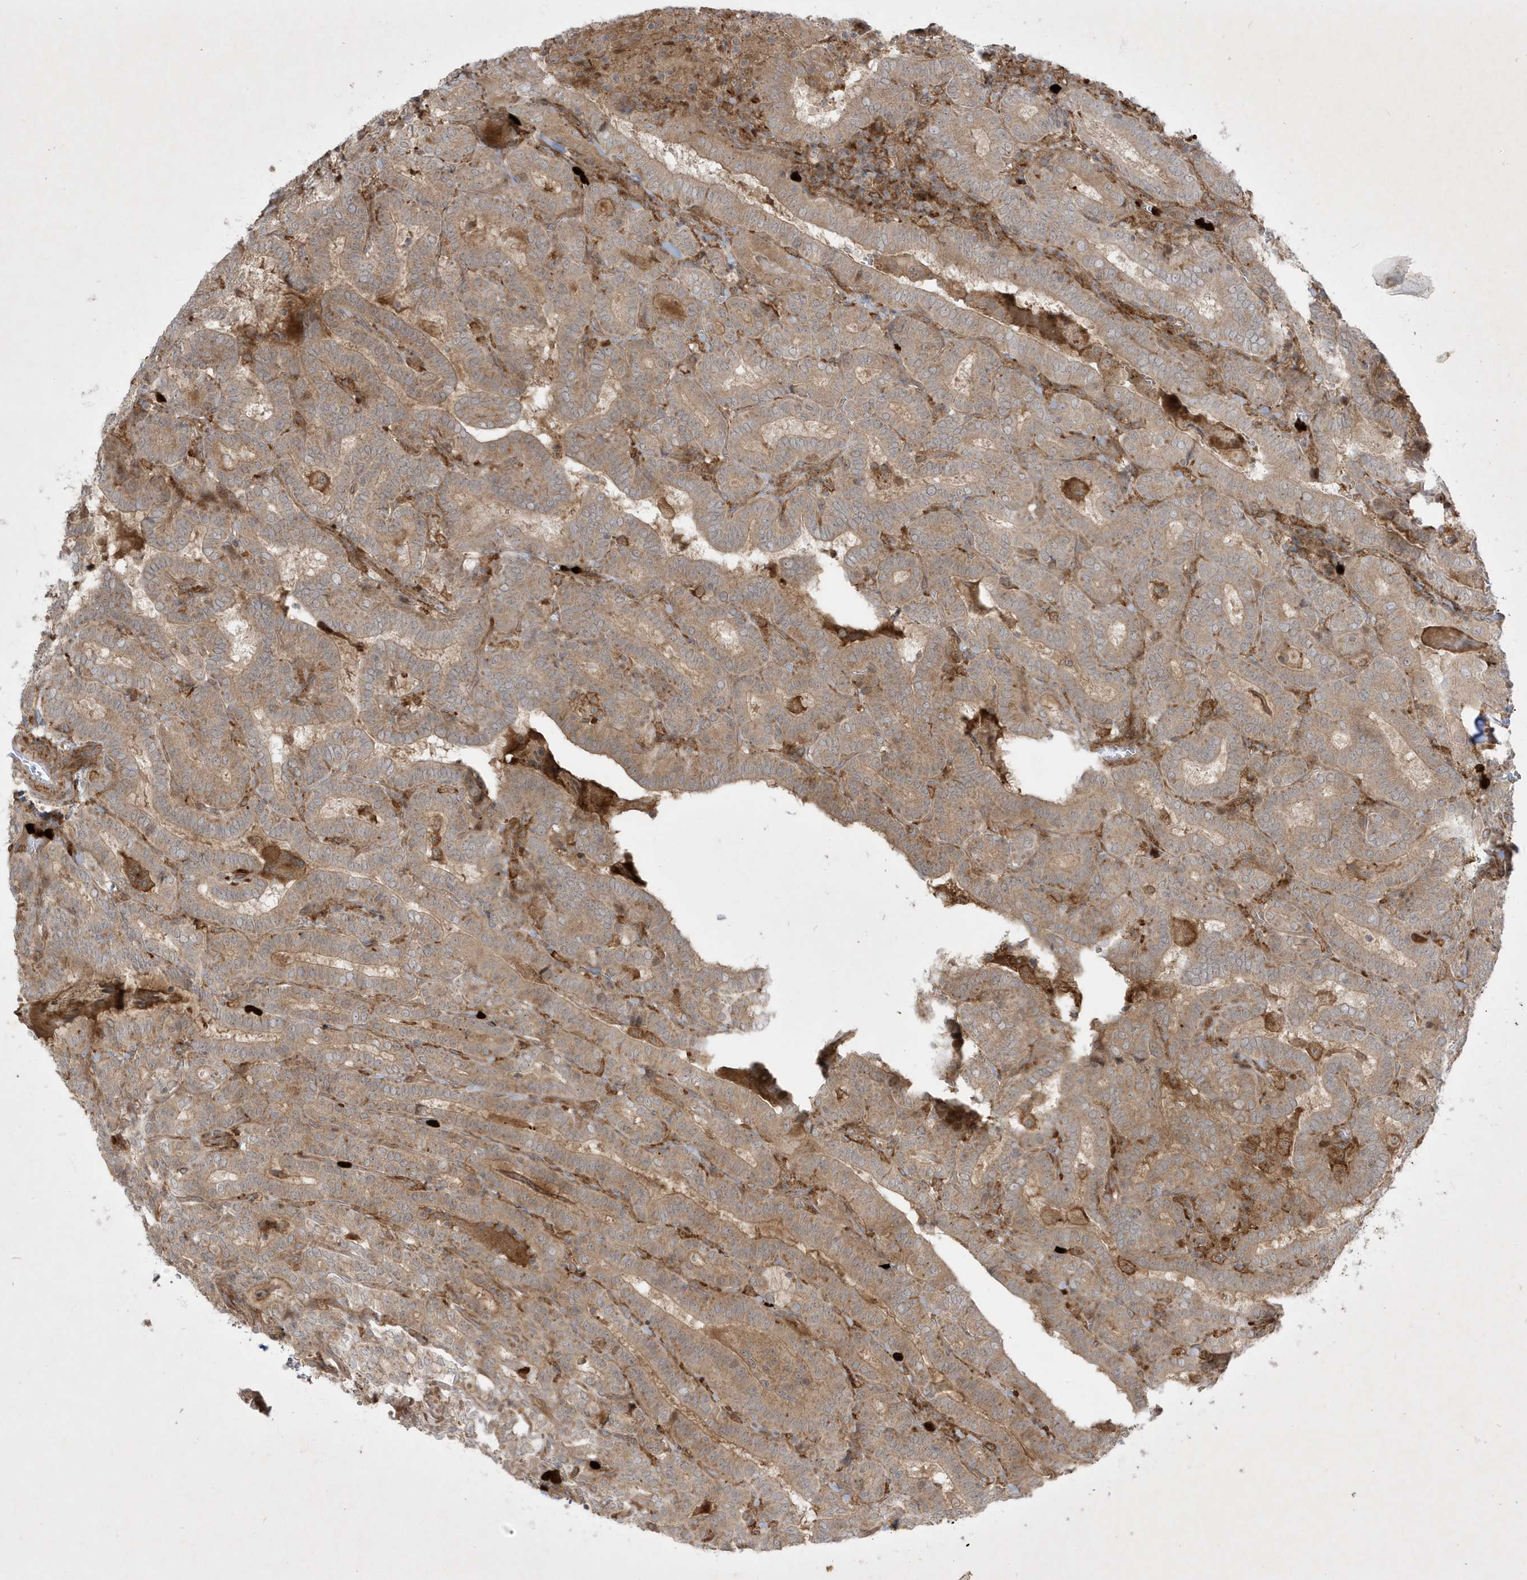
{"staining": {"intensity": "weak", "quantity": ">75%", "location": "cytoplasmic/membranous"}, "tissue": "thyroid cancer", "cell_type": "Tumor cells", "image_type": "cancer", "snomed": [{"axis": "morphology", "description": "Papillary adenocarcinoma, NOS"}, {"axis": "topography", "description": "Thyroid gland"}], "caption": "Human papillary adenocarcinoma (thyroid) stained for a protein (brown) demonstrates weak cytoplasmic/membranous positive staining in approximately >75% of tumor cells.", "gene": "IFT57", "patient": {"sex": "female", "age": 72}}